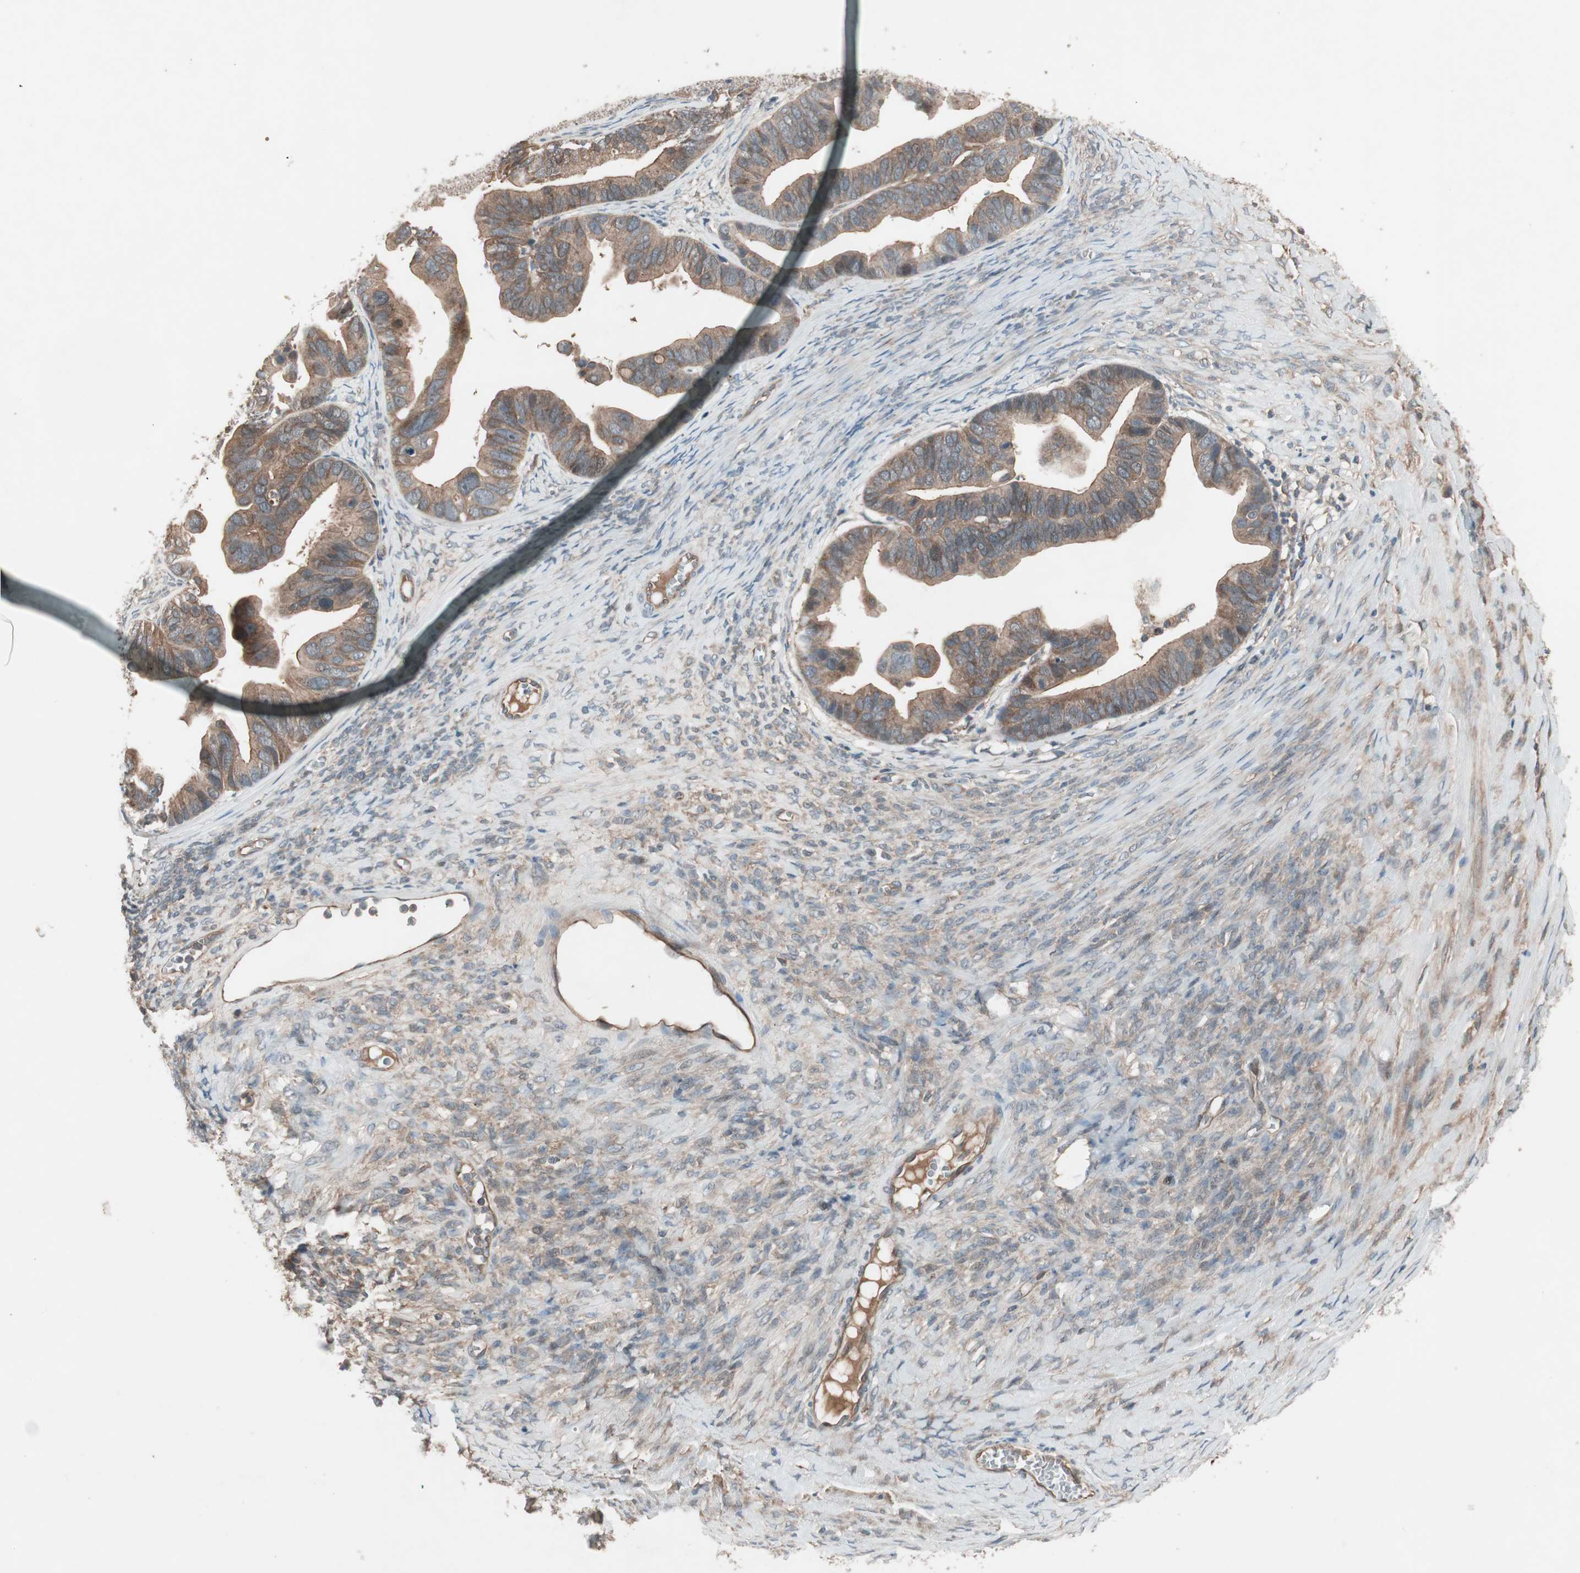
{"staining": {"intensity": "moderate", "quantity": "25%-75%", "location": "cytoplasmic/membranous"}, "tissue": "ovarian cancer", "cell_type": "Tumor cells", "image_type": "cancer", "snomed": [{"axis": "morphology", "description": "Cystadenocarcinoma, serous, NOS"}, {"axis": "topography", "description": "Ovary"}], "caption": "Immunohistochemical staining of human ovarian serous cystadenocarcinoma shows medium levels of moderate cytoplasmic/membranous protein staining in about 25%-75% of tumor cells. The staining was performed using DAB, with brown indicating positive protein expression. Nuclei are stained blue with hematoxylin.", "gene": "TFPI", "patient": {"sex": "female", "age": 56}}